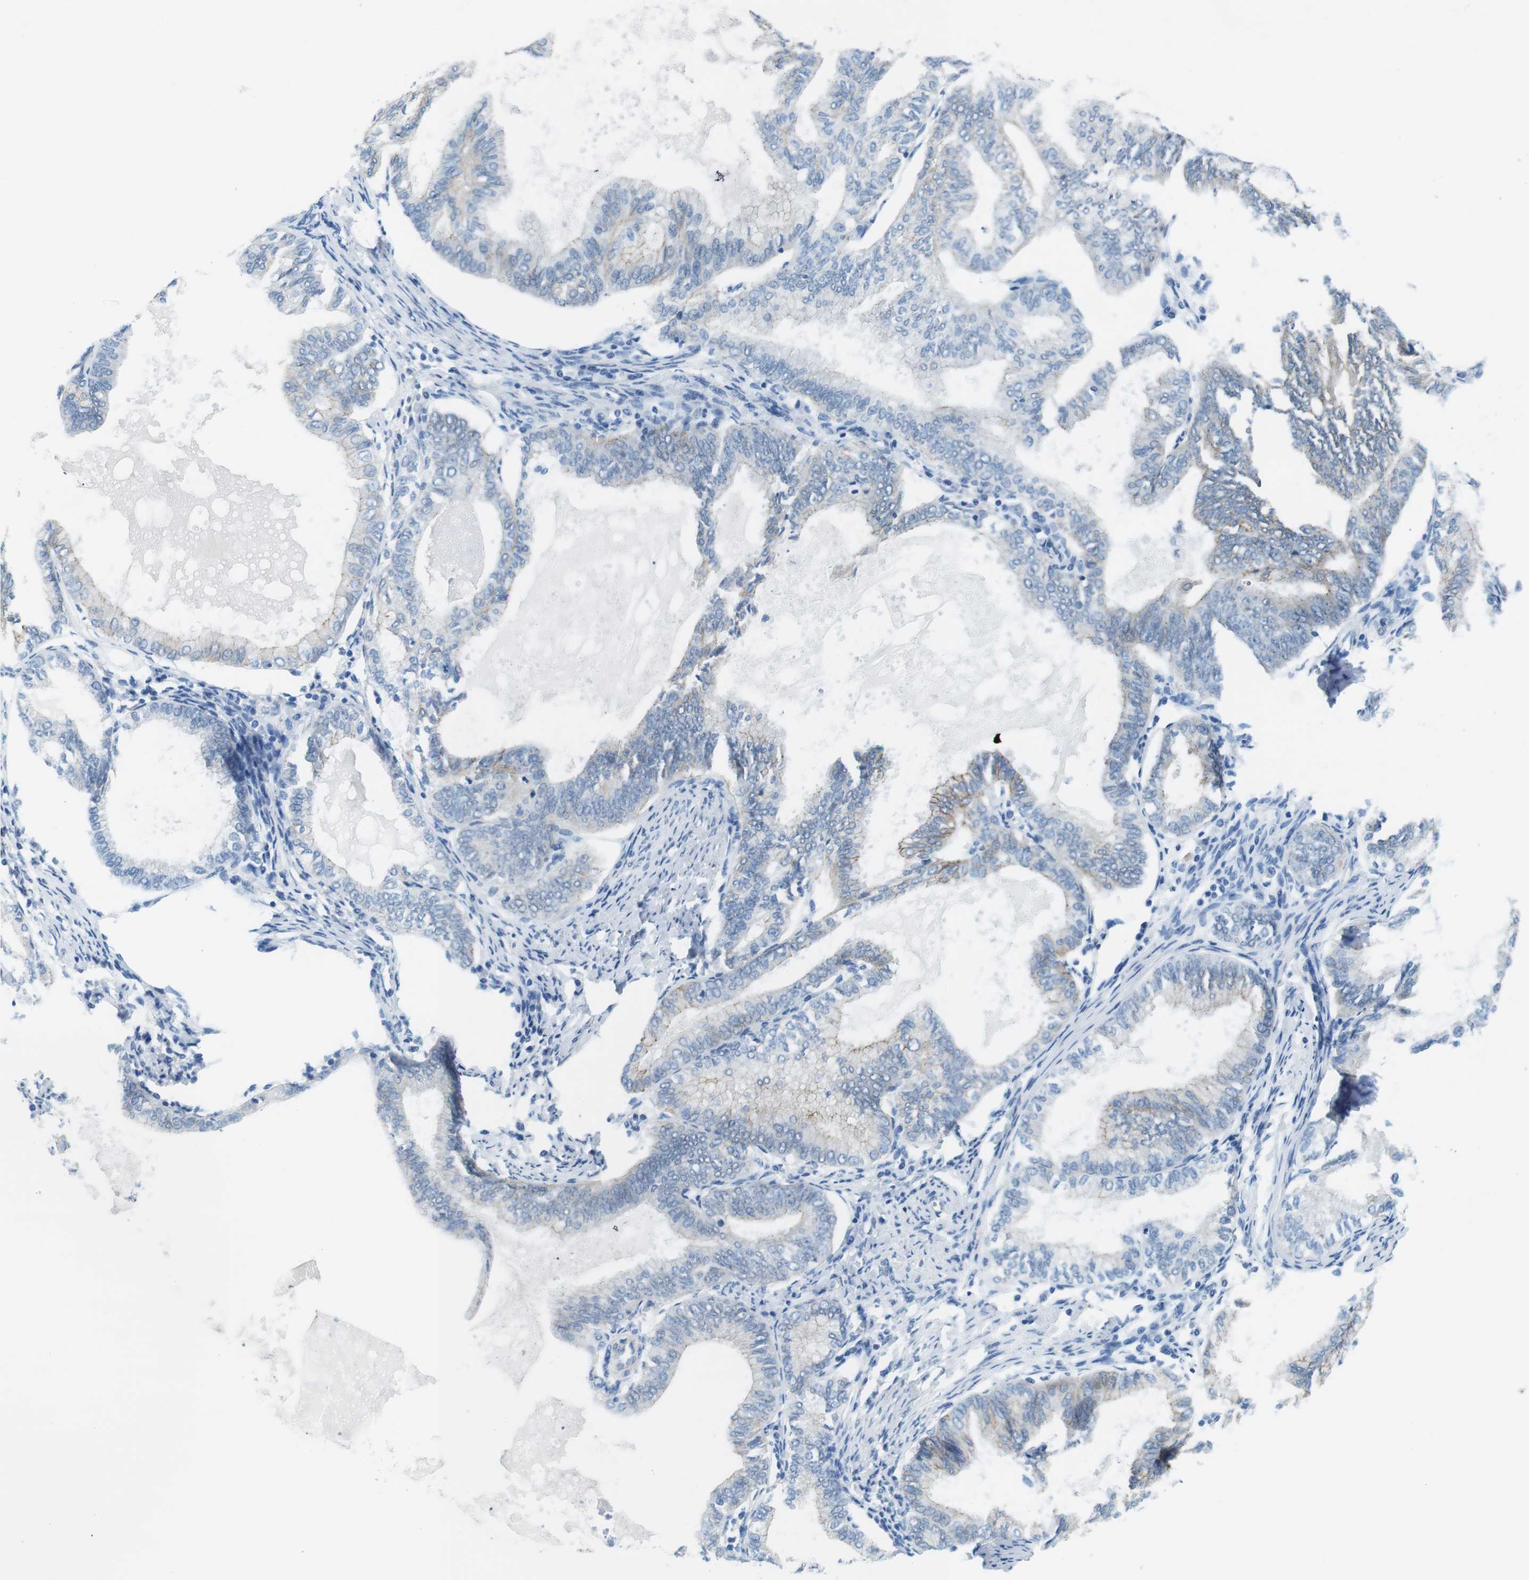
{"staining": {"intensity": "negative", "quantity": "none", "location": "none"}, "tissue": "endometrial cancer", "cell_type": "Tumor cells", "image_type": "cancer", "snomed": [{"axis": "morphology", "description": "Adenocarcinoma, NOS"}, {"axis": "topography", "description": "Endometrium"}], "caption": "Immunohistochemistry (IHC) photomicrograph of neoplastic tissue: human endometrial cancer stained with DAB (3,3'-diaminobenzidine) reveals no significant protein staining in tumor cells.", "gene": "SLC6A6", "patient": {"sex": "female", "age": 86}}